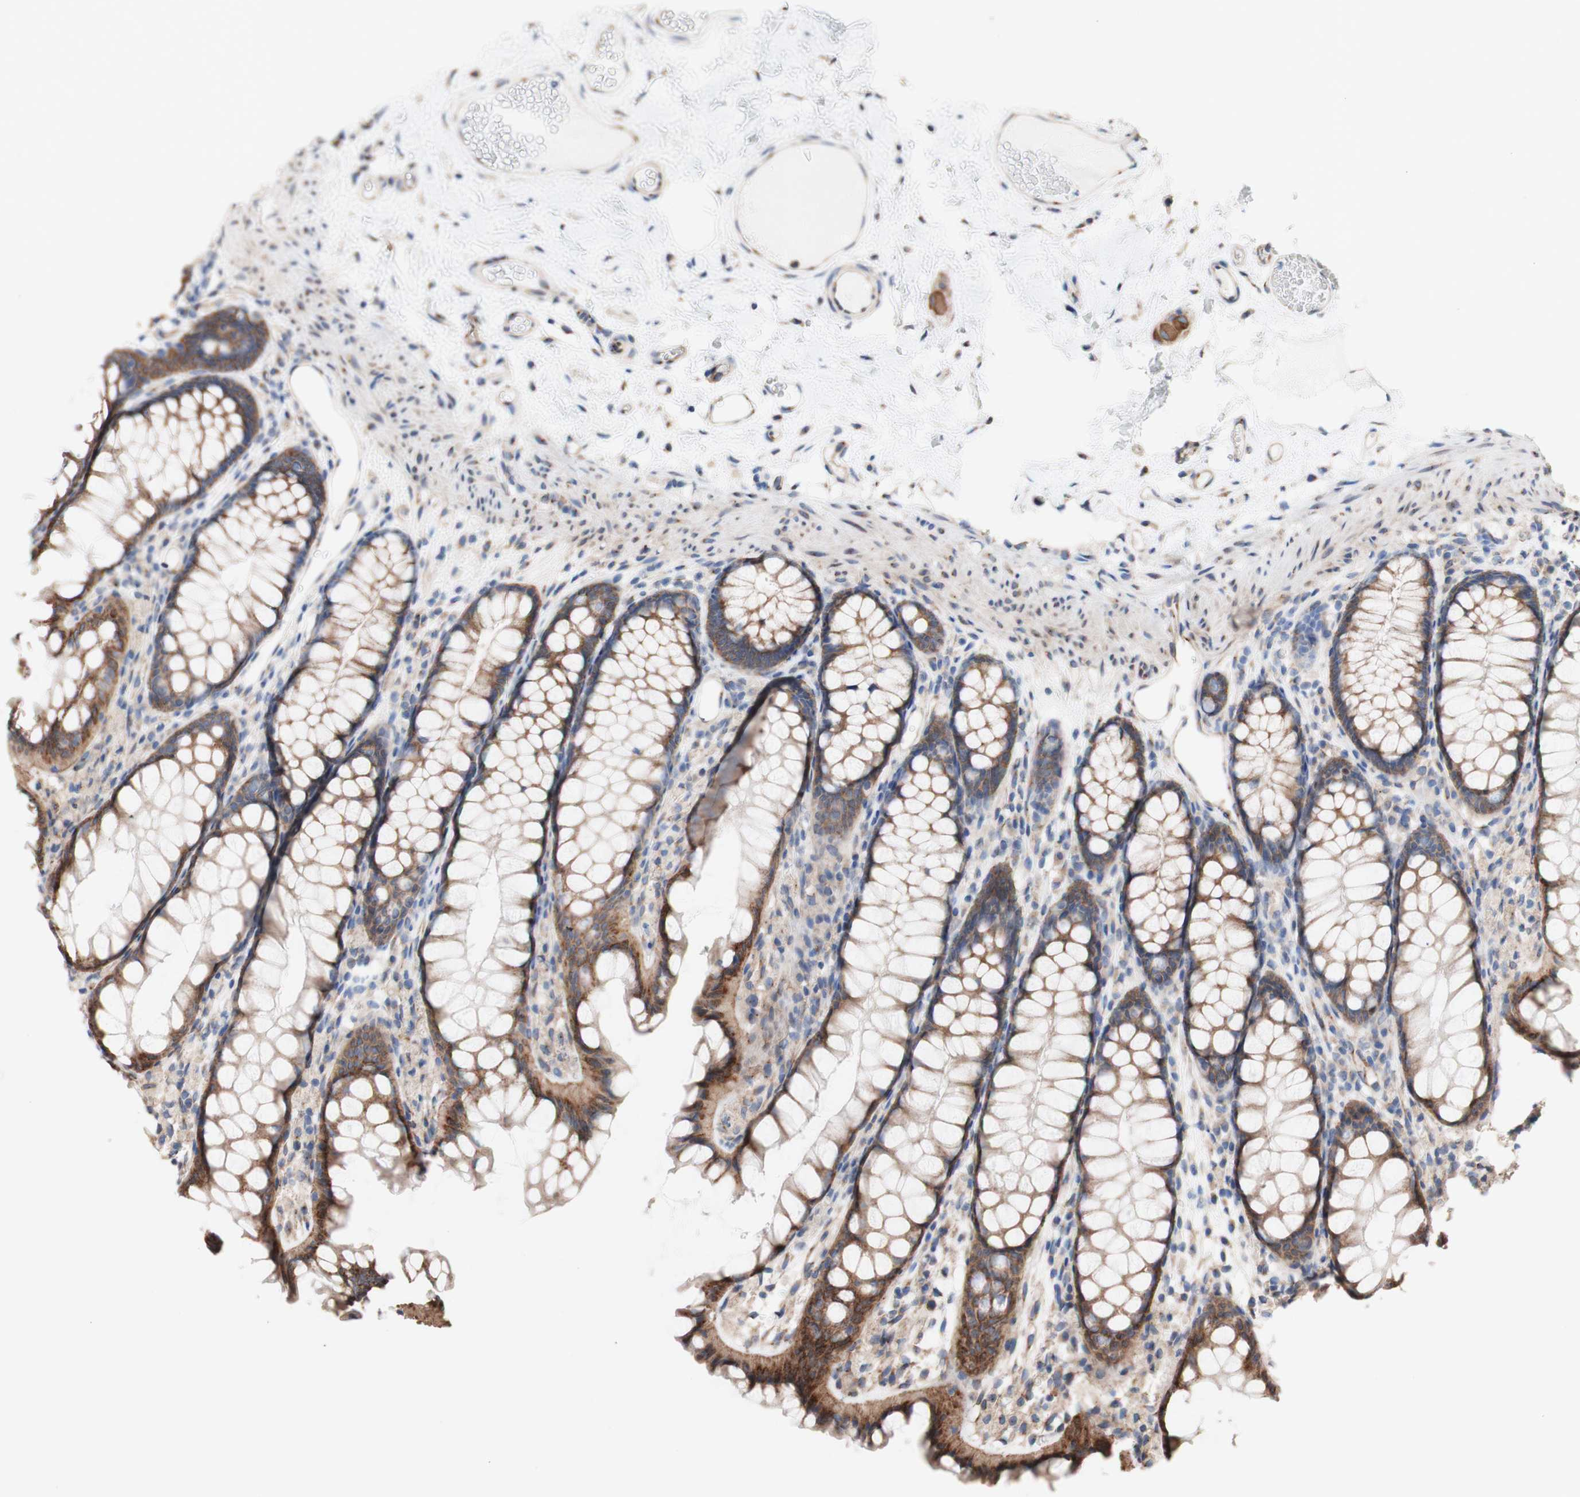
{"staining": {"intensity": "weak", "quantity": ">75%", "location": "cytoplasmic/membranous"}, "tissue": "colon", "cell_type": "Endothelial cells", "image_type": "normal", "snomed": [{"axis": "morphology", "description": "Normal tissue, NOS"}, {"axis": "topography", "description": "Colon"}], "caption": "Immunohistochemical staining of unremarkable colon demonstrates weak cytoplasmic/membranous protein staining in approximately >75% of endothelial cells. (DAB (3,3'-diaminobenzidine) IHC with brightfield microscopy, high magnification).", "gene": "LRIG3", "patient": {"sex": "female", "age": 55}}